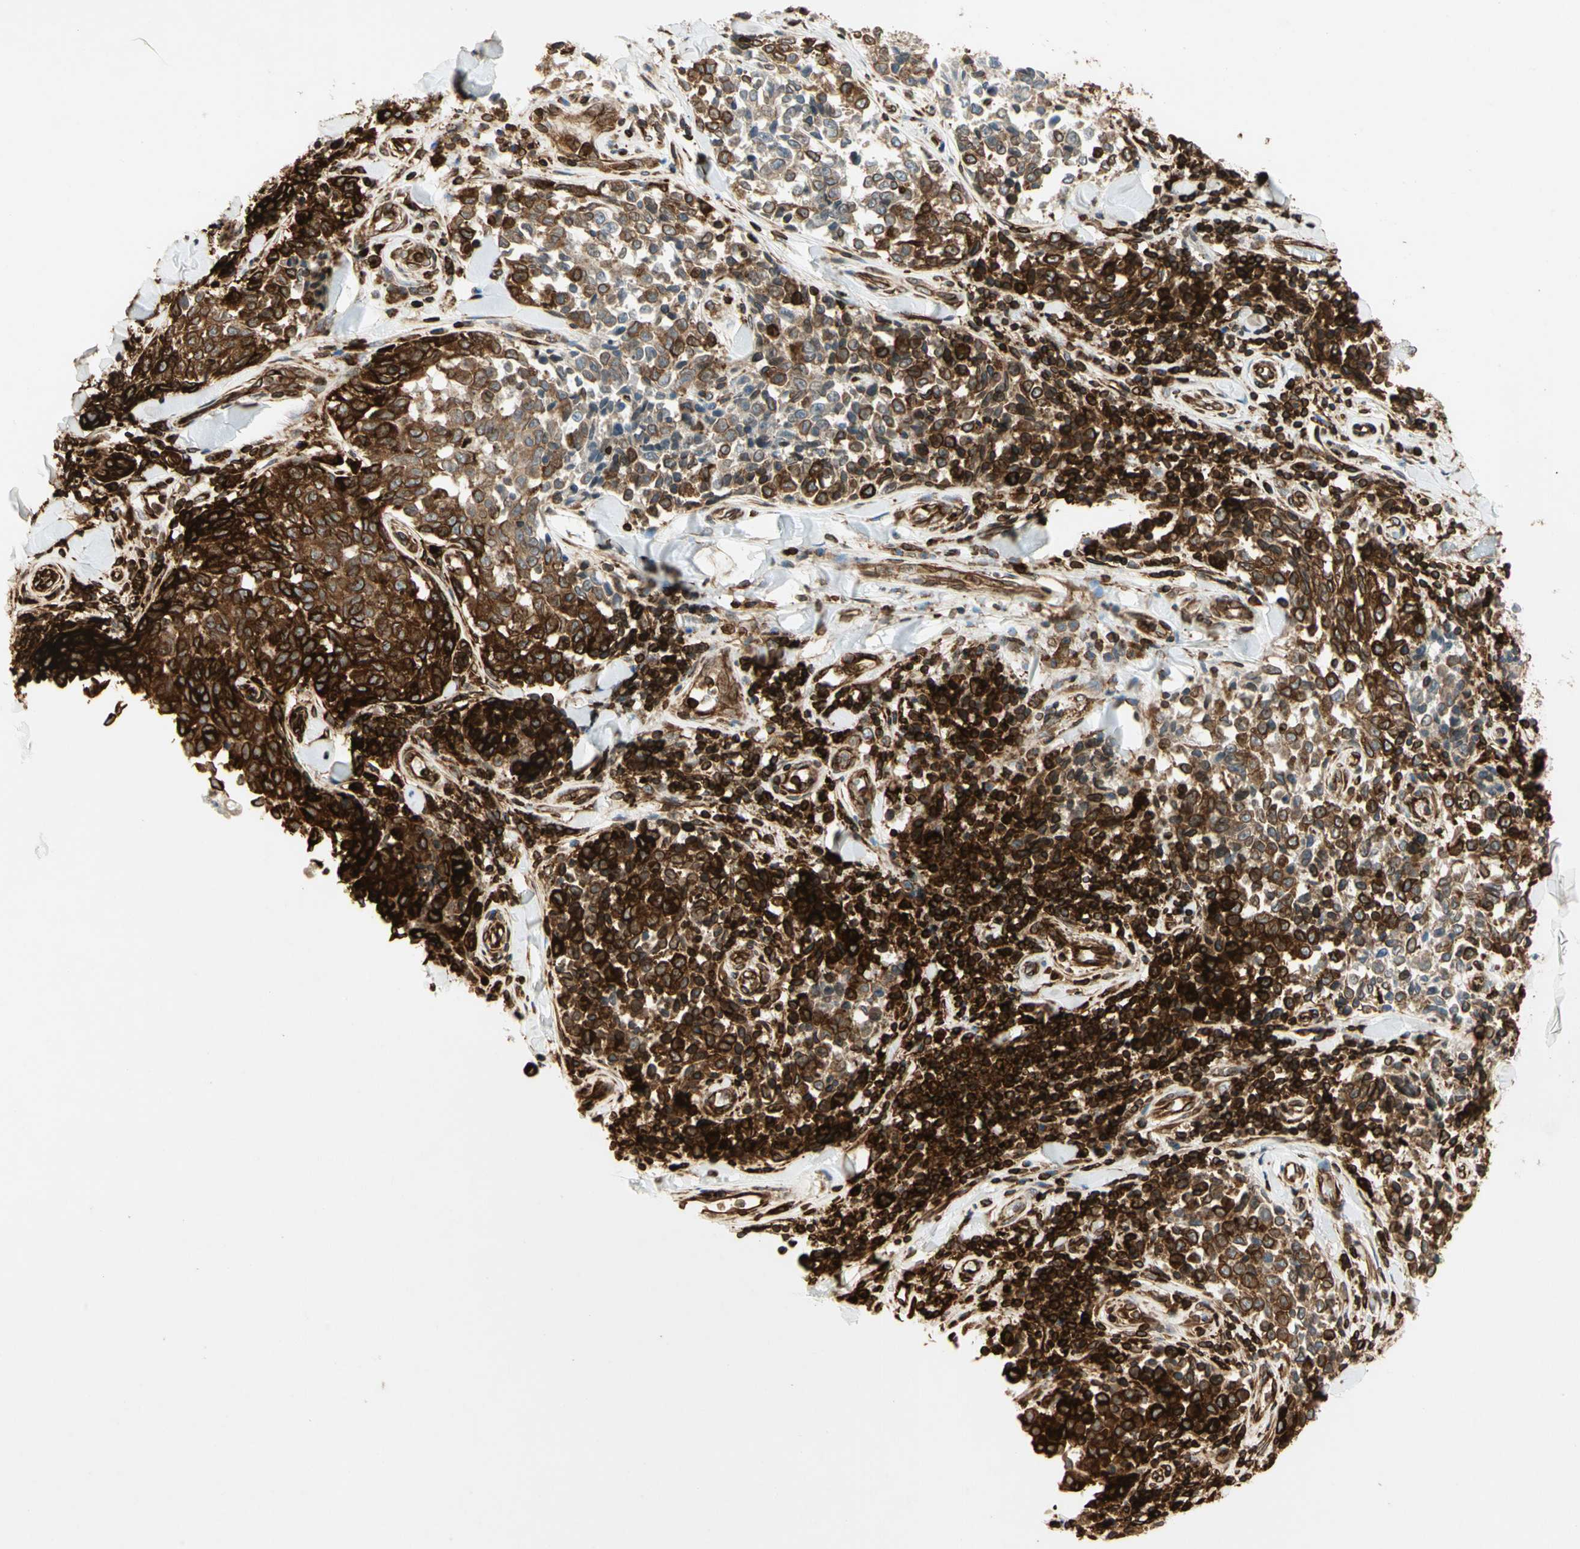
{"staining": {"intensity": "strong", "quantity": ">75%", "location": "cytoplasmic/membranous"}, "tissue": "melanoma", "cell_type": "Tumor cells", "image_type": "cancer", "snomed": [{"axis": "morphology", "description": "Malignant melanoma, NOS"}, {"axis": "topography", "description": "Skin"}], "caption": "Melanoma stained with immunohistochemistry (IHC) demonstrates strong cytoplasmic/membranous expression in about >75% of tumor cells.", "gene": "TAPBP", "patient": {"sex": "female", "age": 64}}